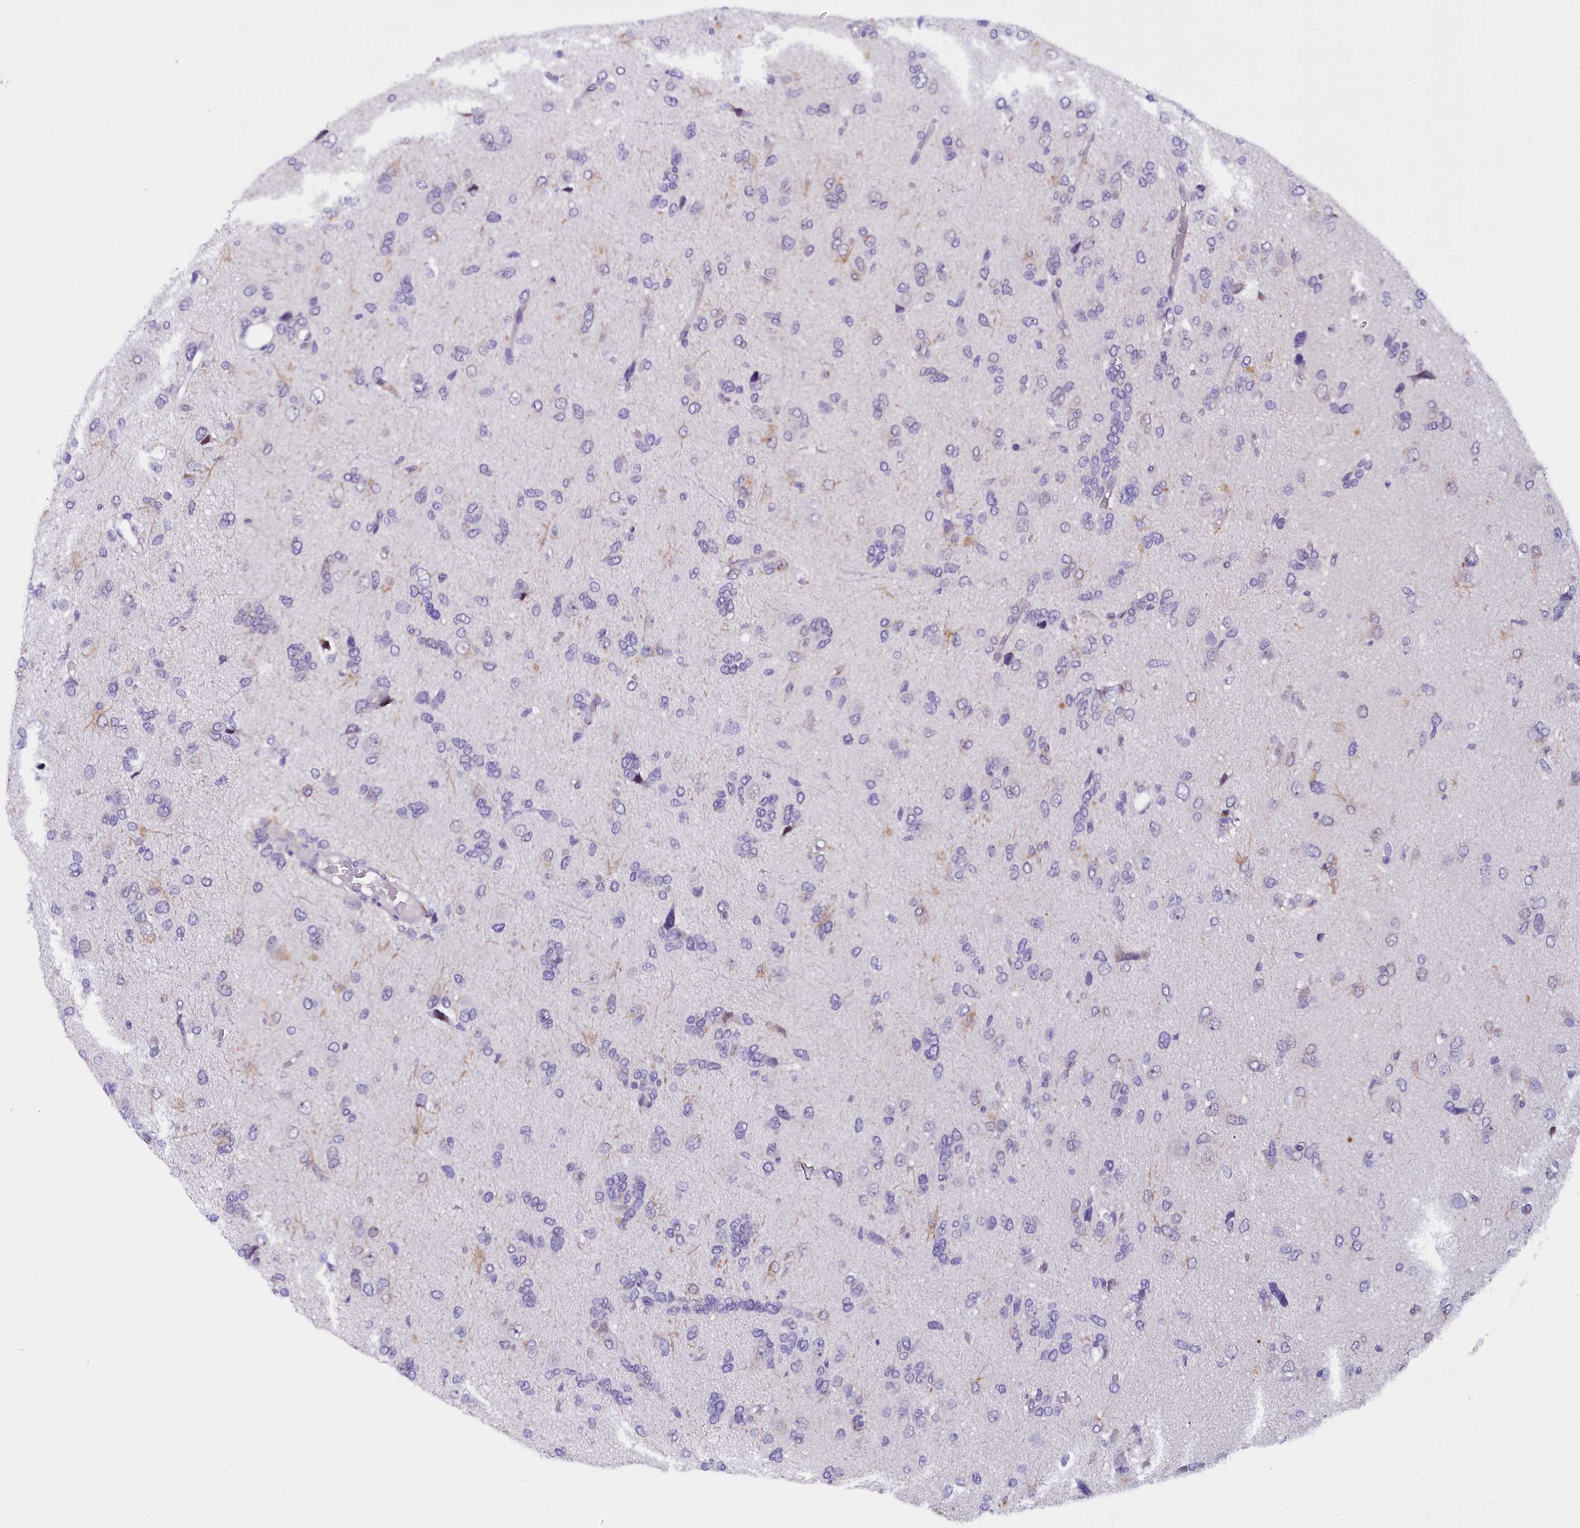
{"staining": {"intensity": "negative", "quantity": "none", "location": "none"}, "tissue": "glioma", "cell_type": "Tumor cells", "image_type": "cancer", "snomed": [{"axis": "morphology", "description": "Glioma, malignant, High grade"}, {"axis": "topography", "description": "Brain"}], "caption": "An image of human malignant glioma (high-grade) is negative for staining in tumor cells.", "gene": "IQCN", "patient": {"sex": "female", "age": 59}}